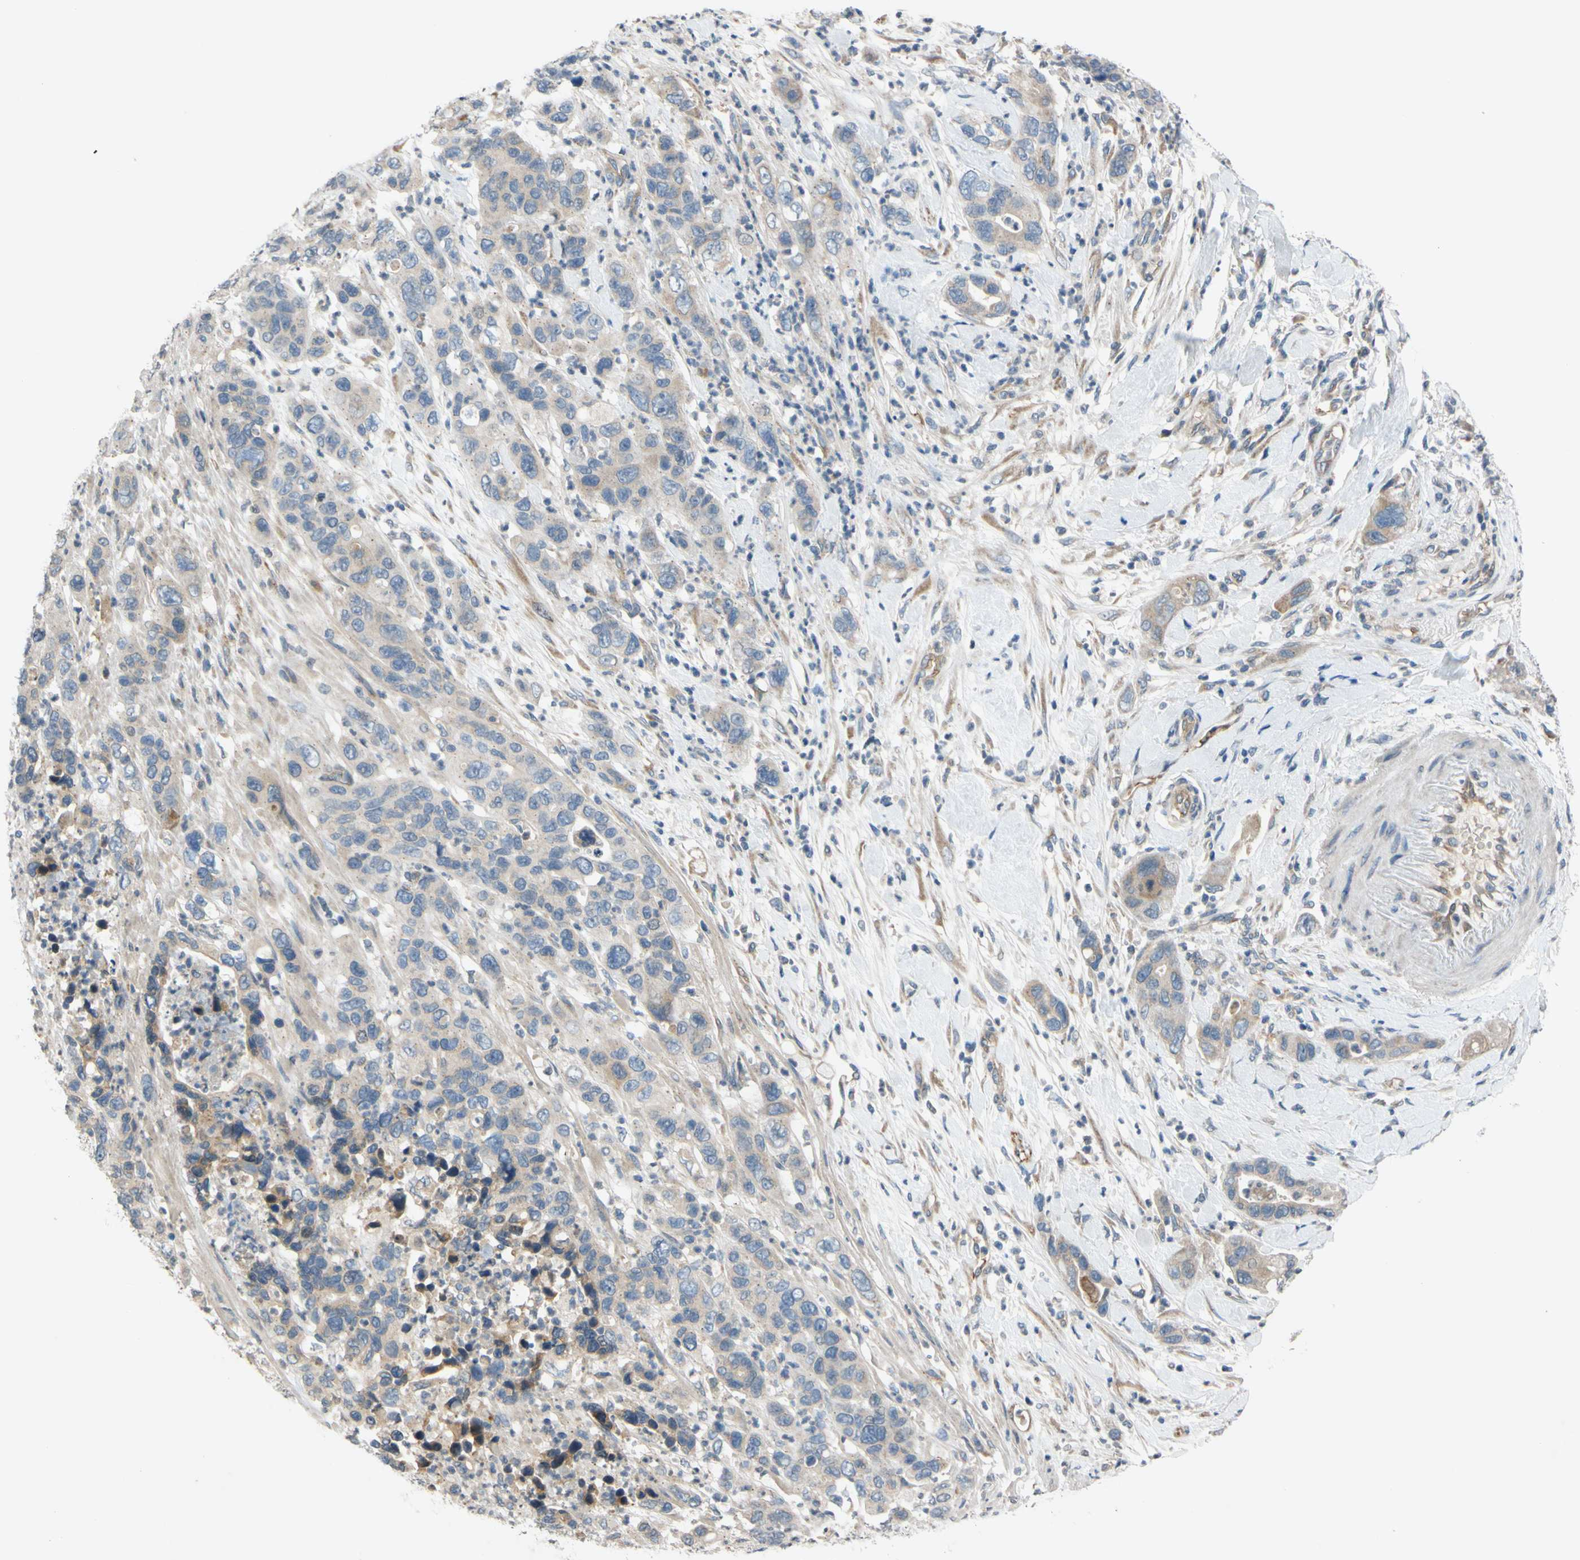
{"staining": {"intensity": "weak", "quantity": ">75%", "location": "cytoplasmic/membranous"}, "tissue": "pancreatic cancer", "cell_type": "Tumor cells", "image_type": "cancer", "snomed": [{"axis": "morphology", "description": "Adenocarcinoma, NOS"}, {"axis": "topography", "description": "Pancreas"}], "caption": "Pancreatic cancer (adenocarcinoma) stained with immunohistochemistry (IHC) displays weak cytoplasmic/membranous positivity in about >75% of tumor cells. The staining was performed using DAB, with brown indicating positive protein expression. Nuclei are stained blue with hematoxylin.", "gene": "ADD2", "patient": {"sex": "female", "age": 71}}